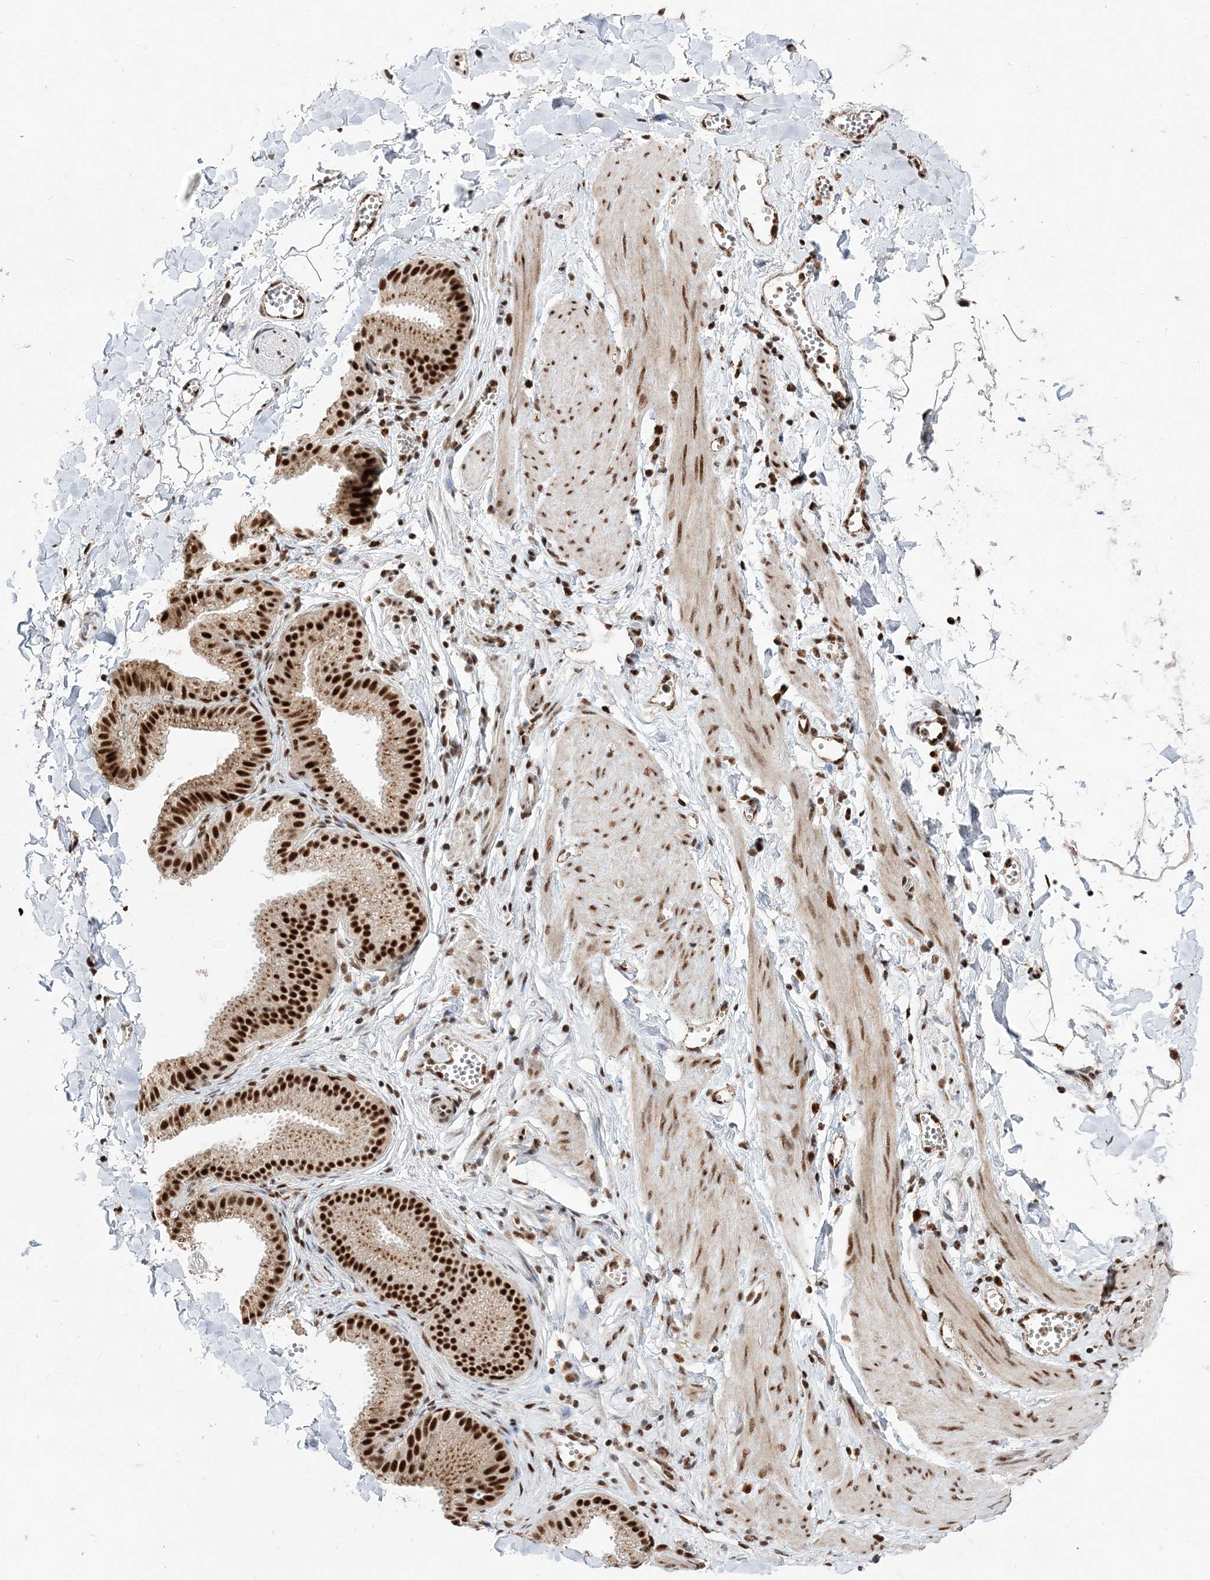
{"staining": {"intensity": "strong", "quantity": ">75%", "location": "nuclear"}, "tissue": "adipose tissue", "cell_type": "Adipocytes", "image_type": "normal", "snomed": [{"axis": "morphology", "description": "Normal tissue, NOS"}, {"axis": "topography", "description": "Gallbladder"}, {"axis": "topography", "description": "Peripheral nerve tissue"}], "caption": "Immunohistochemistry staining of unremarkable adipose tissue, which displays high levels of strong nuclear staining in approximately >75% of adipocytes indicating strong nuclear protein staining. The staining was performed using DAB (3,3'-diaminobenzidine) (brown) for protein detection and nuclei were counterstained in hematoxylin (blue).", "gene": "RBM17", "patient": {"sex": "male", "age": 38}}